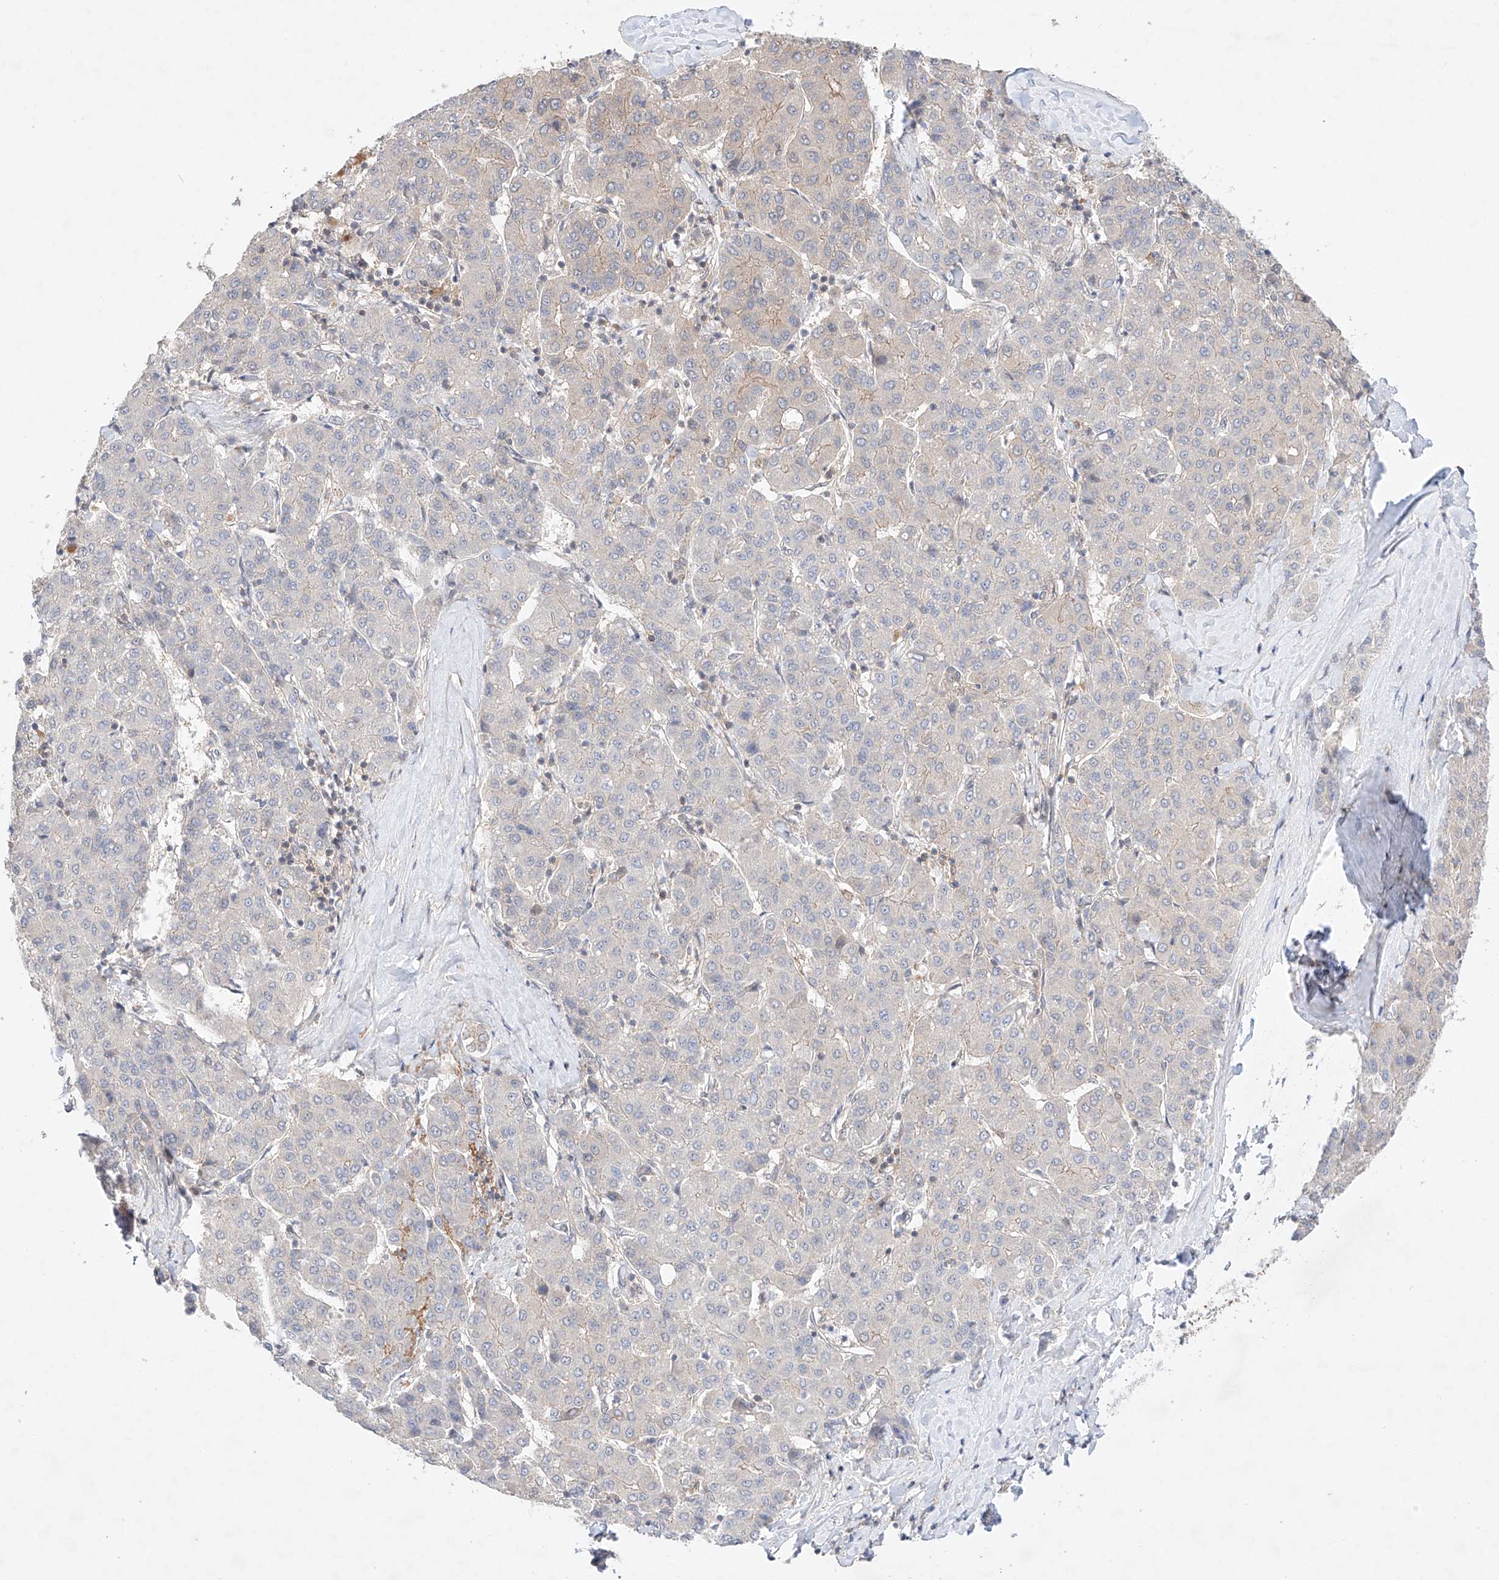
{"staining": {"intensity": "negative", "quantity": "none", "location": "none"}, "tissue": "liver cancer", "cell_type": "Tumor cells", "image_type": "cancer", "snomed": [{"axis": "morphology", "description": "Carcinoma, Hepatocellular, NOS"}, {"axis": "topography", "description": "Liver"}], "caption": "A histopathology image of human hepatocellular carcinoma (liver) is negative for staining in tumor cells.", "gene": "TSR2", "patient": {"sex": "male", "age": 65}}